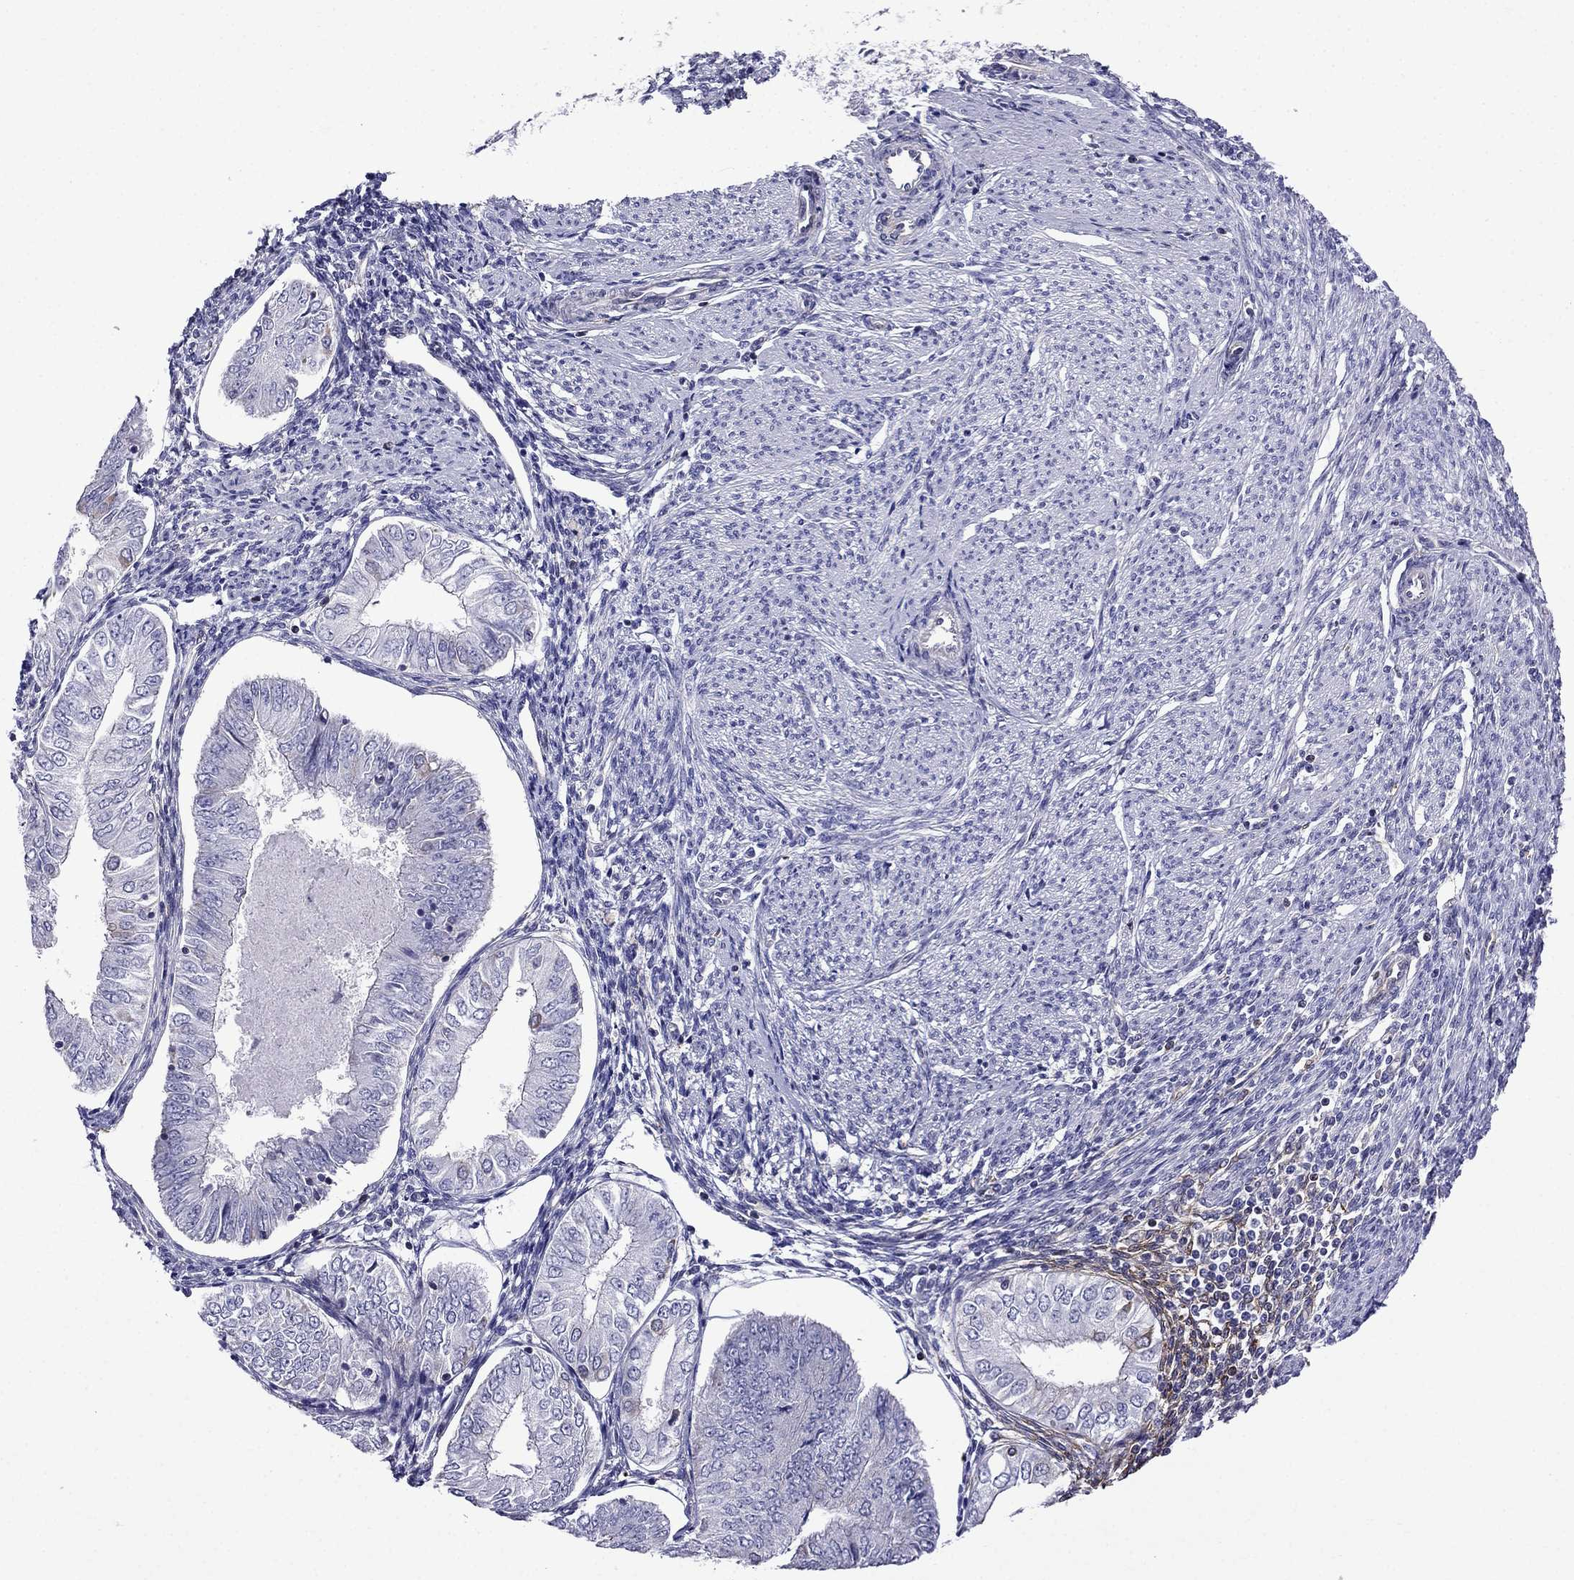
{"staining": {"intensity": "negative", "quantity": "none", "location": "none"}, "tissue": "endometrial cancer", "cell_type": "Tumor cells", "image_type": "cancer", "snomed": [{"axis": "morphology", "description": "Adenocarcinoma, NOS"}, {"axis": "topography", "description": "Endometrium"}], "caption": "IHC of endometrial cancer demonstrates no expression in tumor cells.", "gene": "GNAL", "patient": {"sex": "female", "age": 53}}